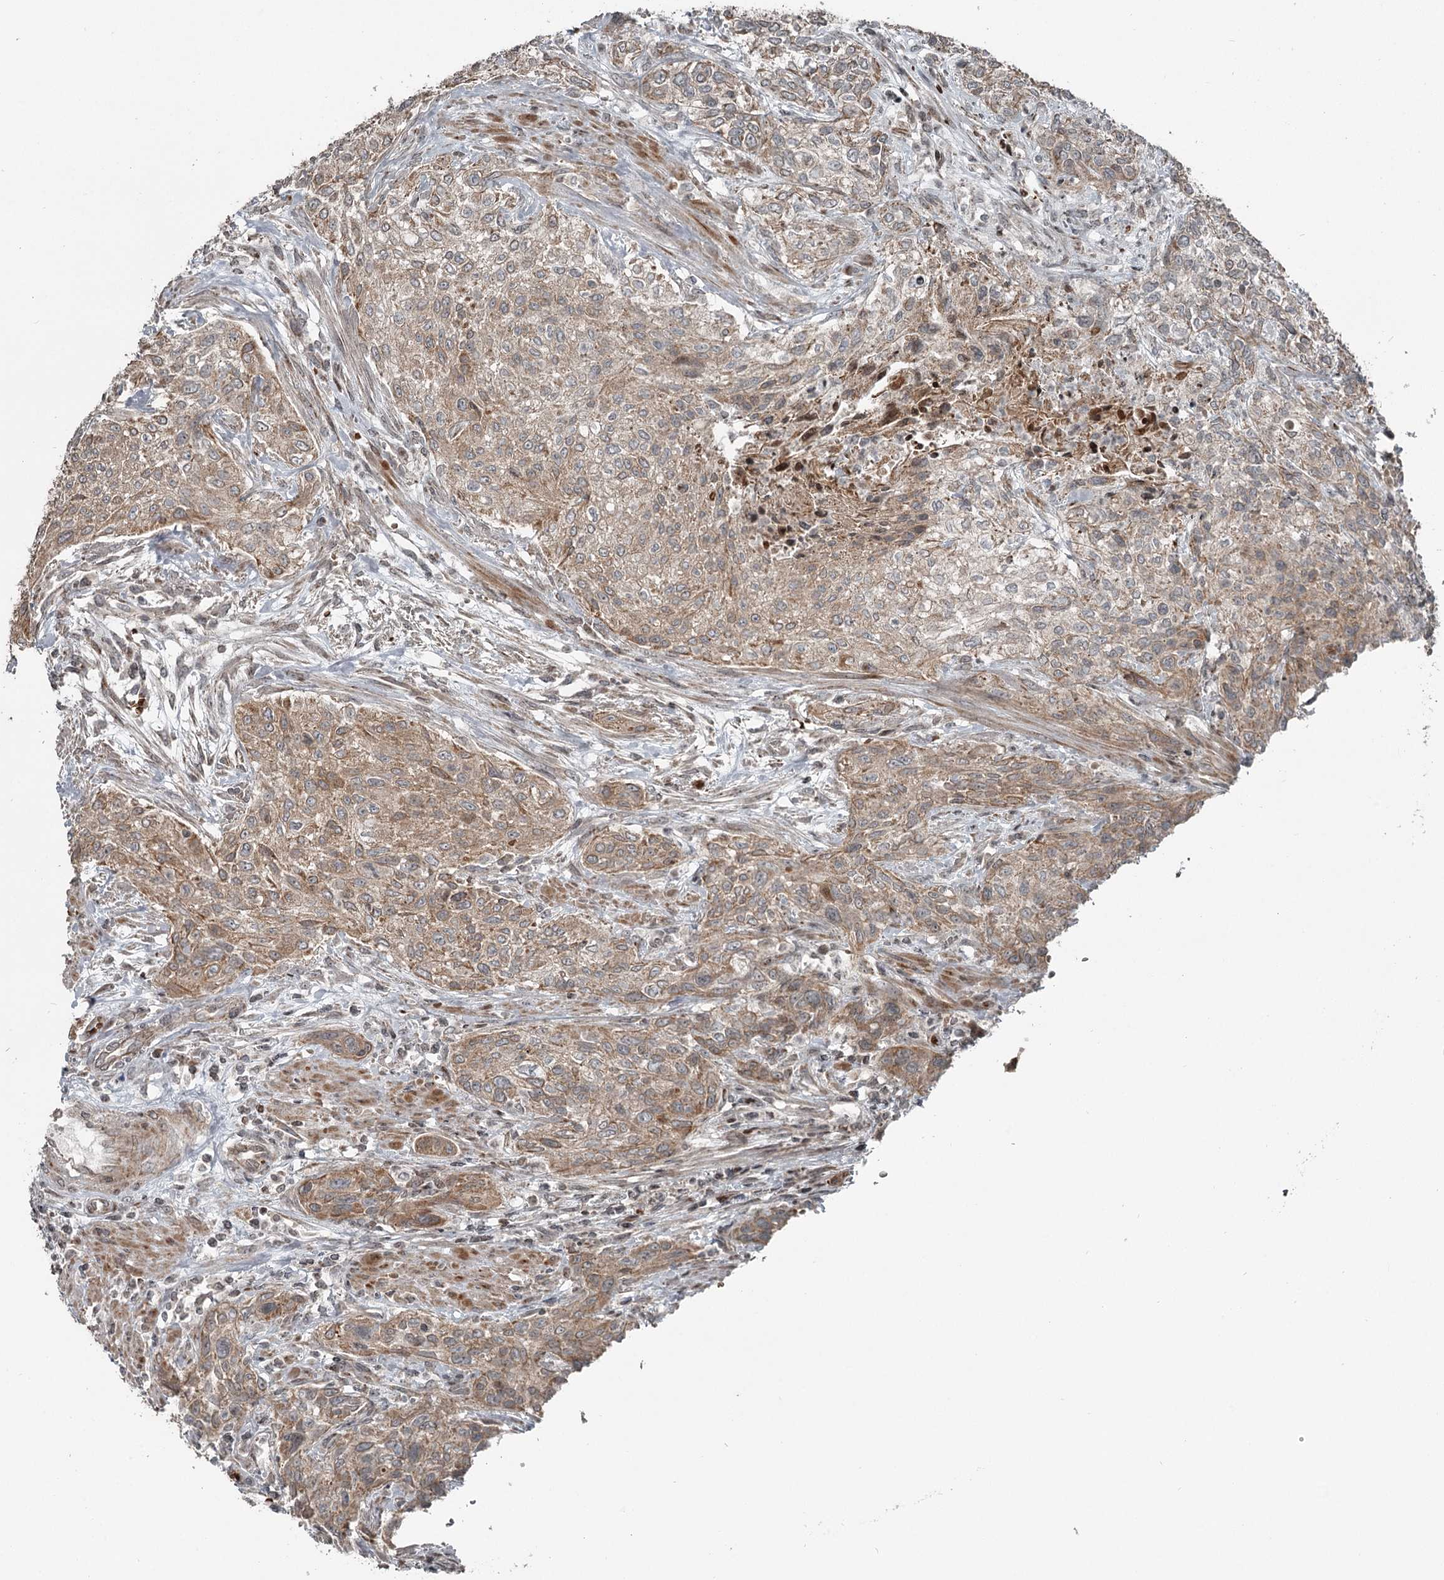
{"staining": {"intensity": "moderate", "quantity": ">75%", "location": "cytoplasmic/membranous"}, "tissue": "urothelial cancer", "cell_type": "Tumor cells", "image_type": "cancer", "snomed": [{"axis": "morphology", "description": "Normal tissue, NOS"}, {"axis": "morphology", "description": "Urothelial carcinoma, NOS"}, {"axis": "topography", "description": "Urinary bladder"}, {"axis": "topography", "description": "Peripheral nerve tissue"}], "caption": "This is an image of immunohistochemistry (IHC) staining of transitional cell carcinoma, which shows moderate expression in the cytoplasmic/membranous of tumor cells.", "gene": "RASSF8", "patient": {"sex": "male", "age": 35}}